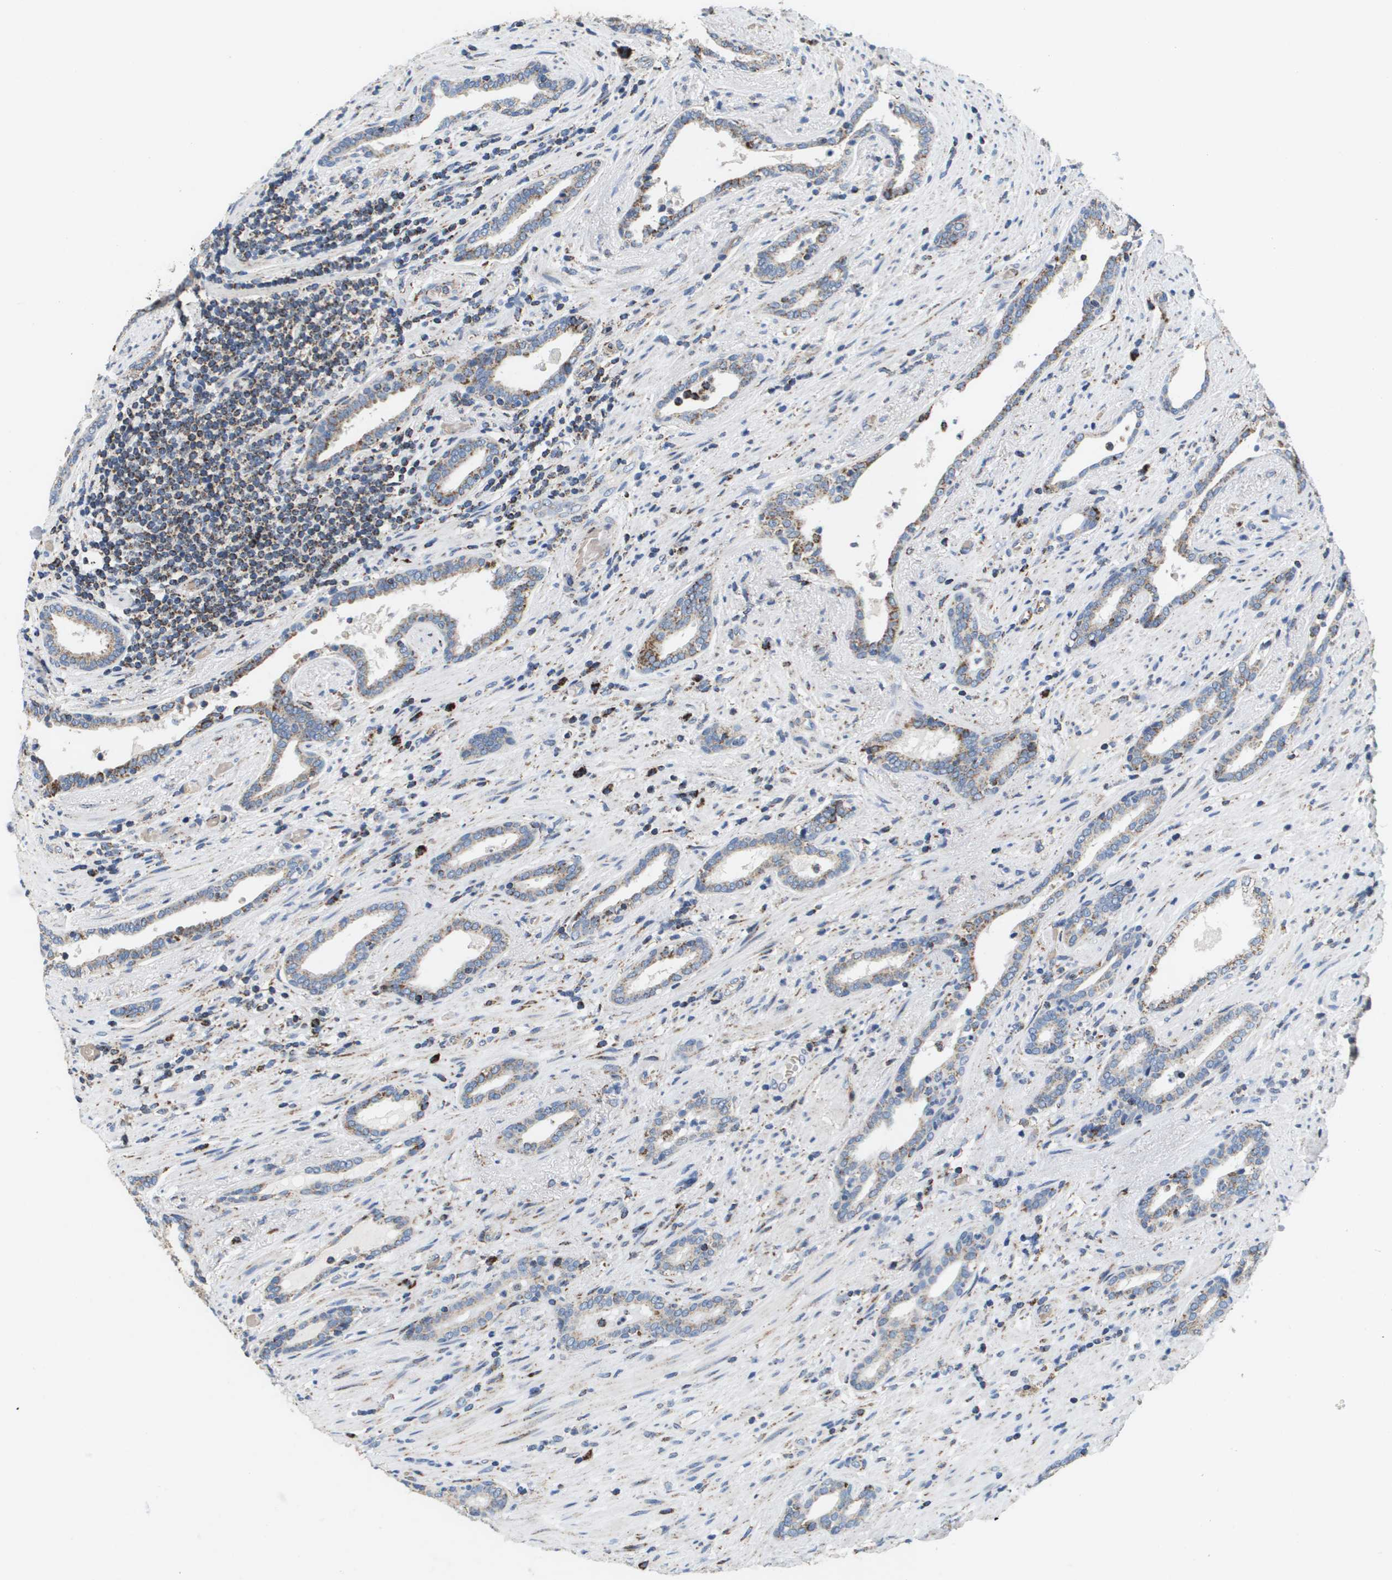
{"staining": {"intensity": "moderate", "quantity": "25%-75%", "location": "cytoplasmic/membranous"}, "tissue": "prostate cancer", "cell_type": "Tumor cells", "image_type": "cancer", "snomed": [{"axis": "morphology", "description": "Adenocarcinoma, High grade"}, {"axis": "topography", "description": "Prostate"}], "caption": "There is medium levels of moderate cytoplasmic/membranous positivity in tumor cells of high-grade adenocarcinoma (prostate), as demonstrated by immunohistochemical staining (brown color).", "gene": "ATP5F1B", "patient": {"sex": "male", "age": 71}}